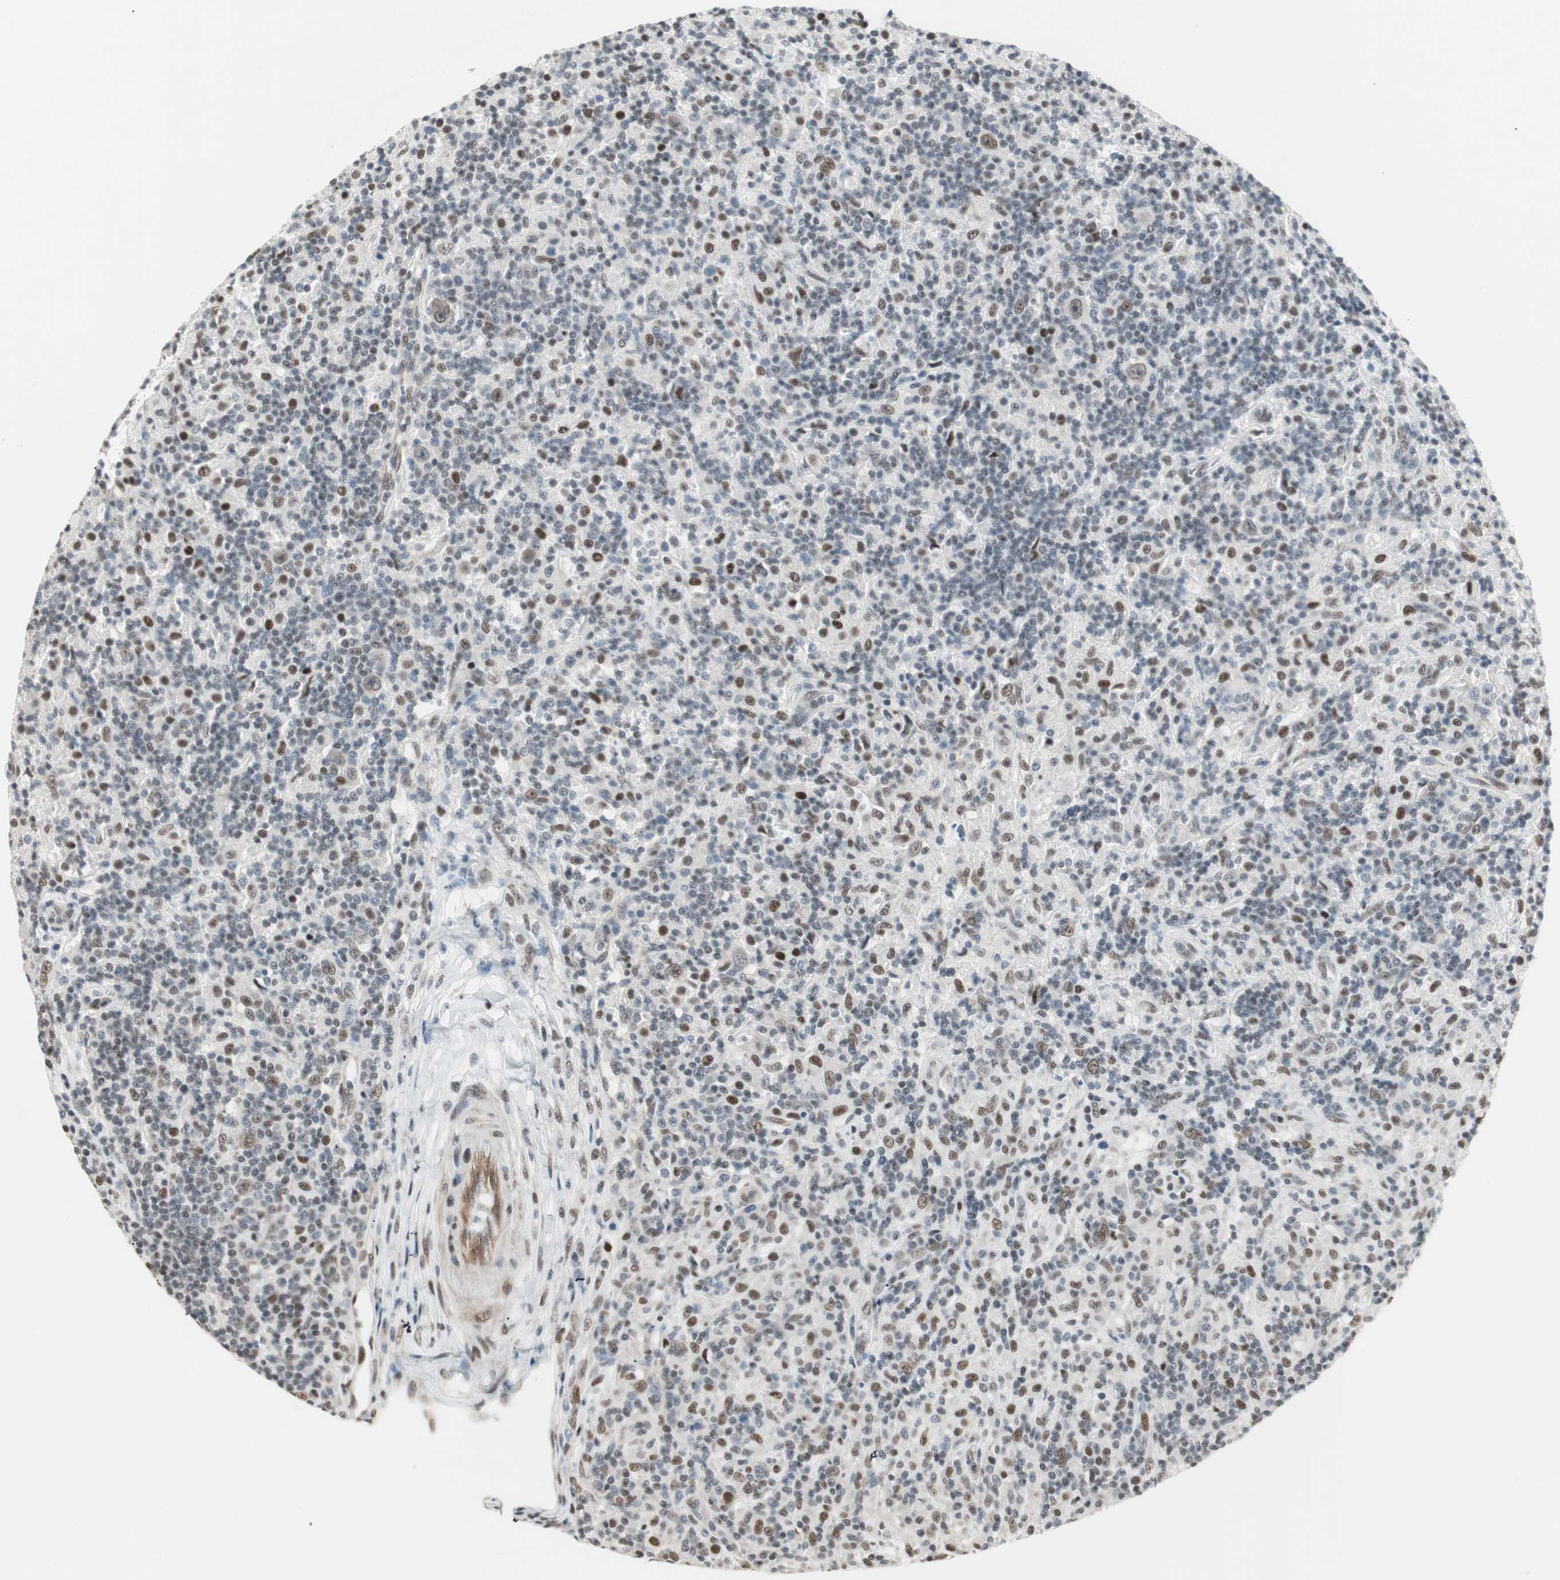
{"staining": {"intensity": "moderate", "quantity": ">75%", "location": "nuclear"}, "tissue": "lymphoma", "cell_type": "Tumor cells", "image_type": "cancer", "snomed": [{"axis": "morphology", "description": "Hodgkin's disease, NOS"}, {"axis": "topography", "description": "Lymph node"}], "caption": "A high-resolution micrograph shows immunohistochemistry (IHC) staining of lymphoma, which demonstrates moderate nuclear positivity in approximately >75% of tumor cells.", "gene": "ZBTB17", "patient": {"sex": "male", "age": 70}}